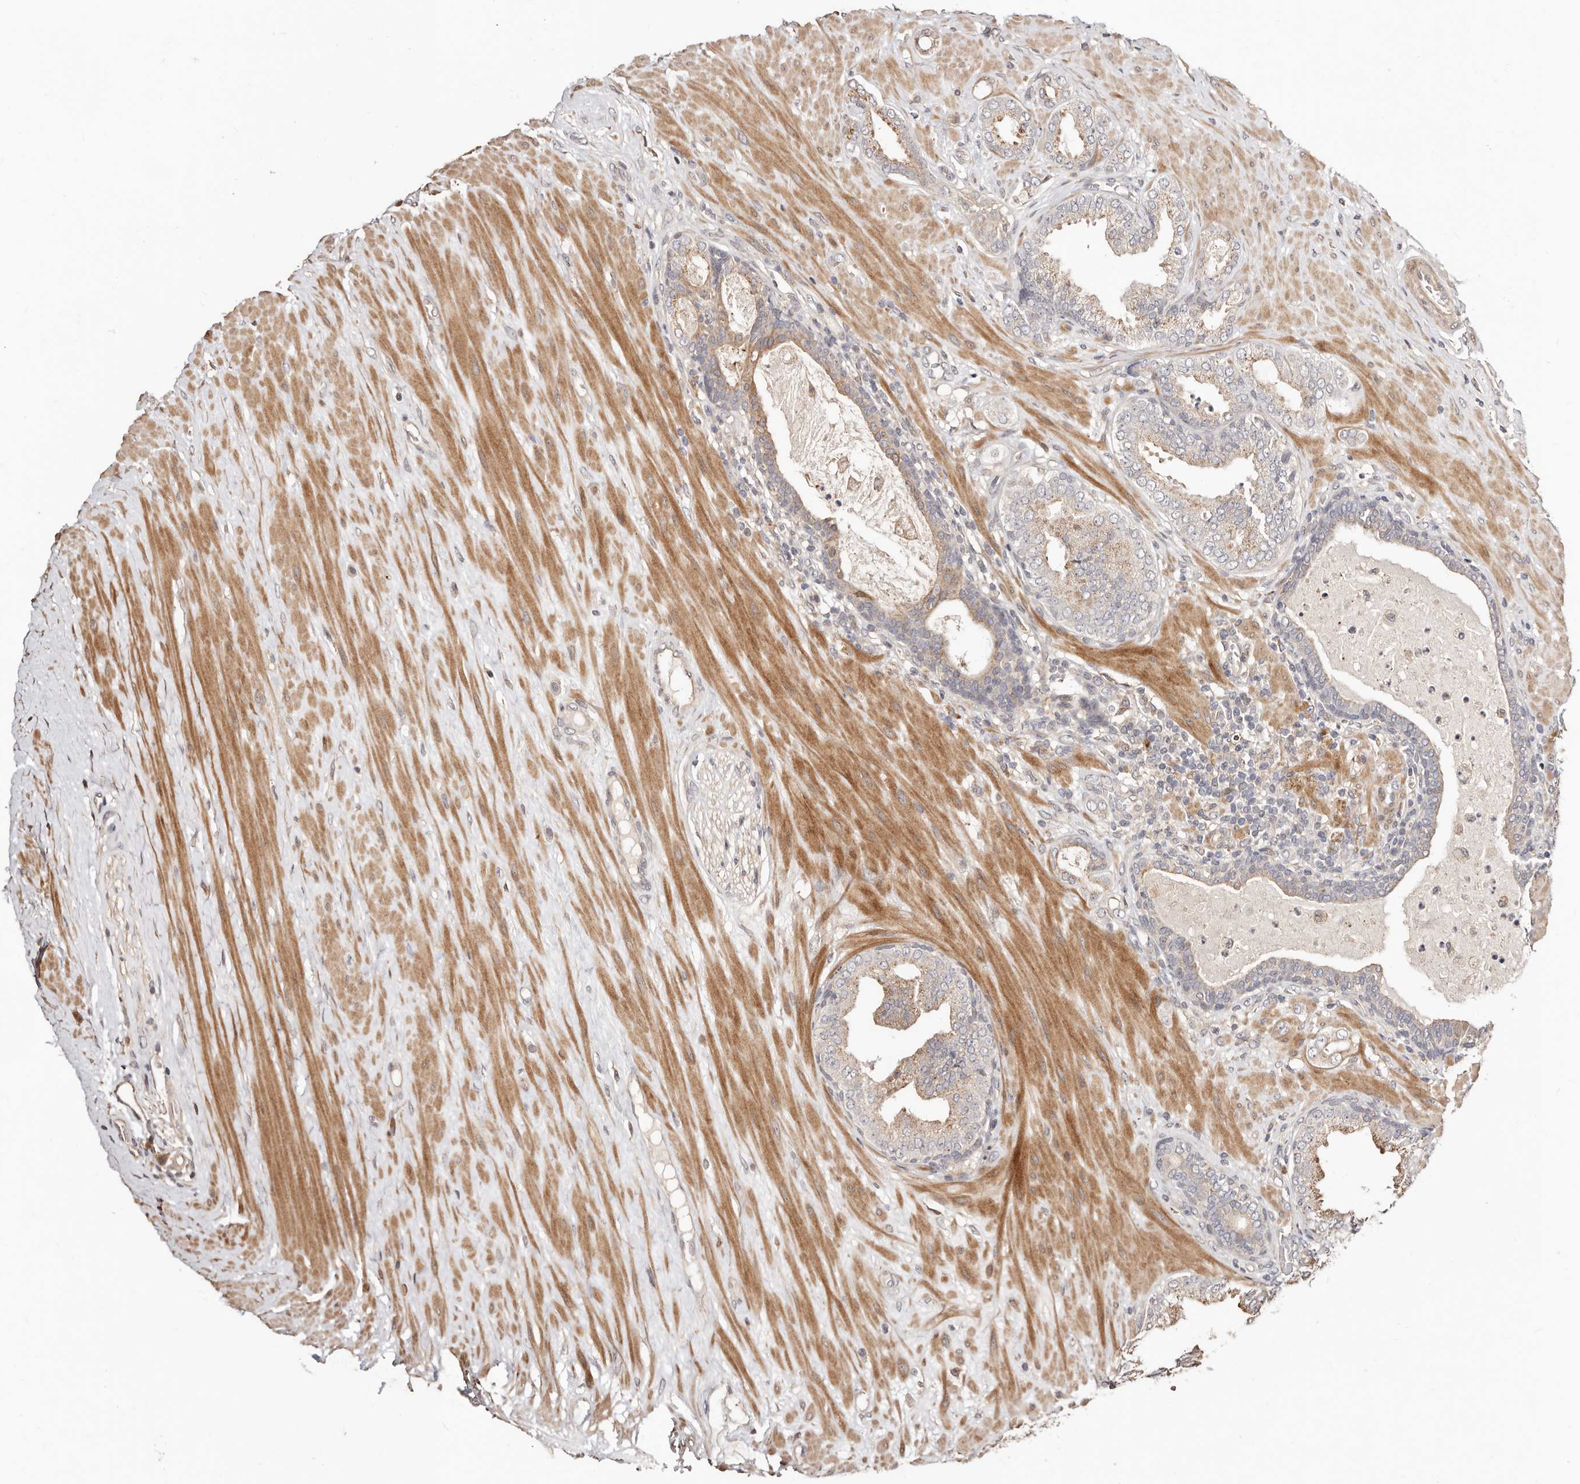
{"staining": {"intensity": "weak", "quantity": "25%-75%", "location": "cytoplasmic/membranous"}, "tissue": "prostate cancer", "cell_type": "Tumor cells", "image_type": "cancer", "snomed": [{"axis": "morphology", "description": "Adenocarcinoma, Low grade"}, {"axis": "topography", "description": "Prostate"}], "caption": "Immunohistochemistry (IHC) image of human prostate cancer stained for a protein (brown), which demonstrates low levels of weak cytoplasmic/membranous staining in approximately 25%-75% of tumor cells.", "gene": "APOL6", "patient": {"sex": "male", "age": 63}}